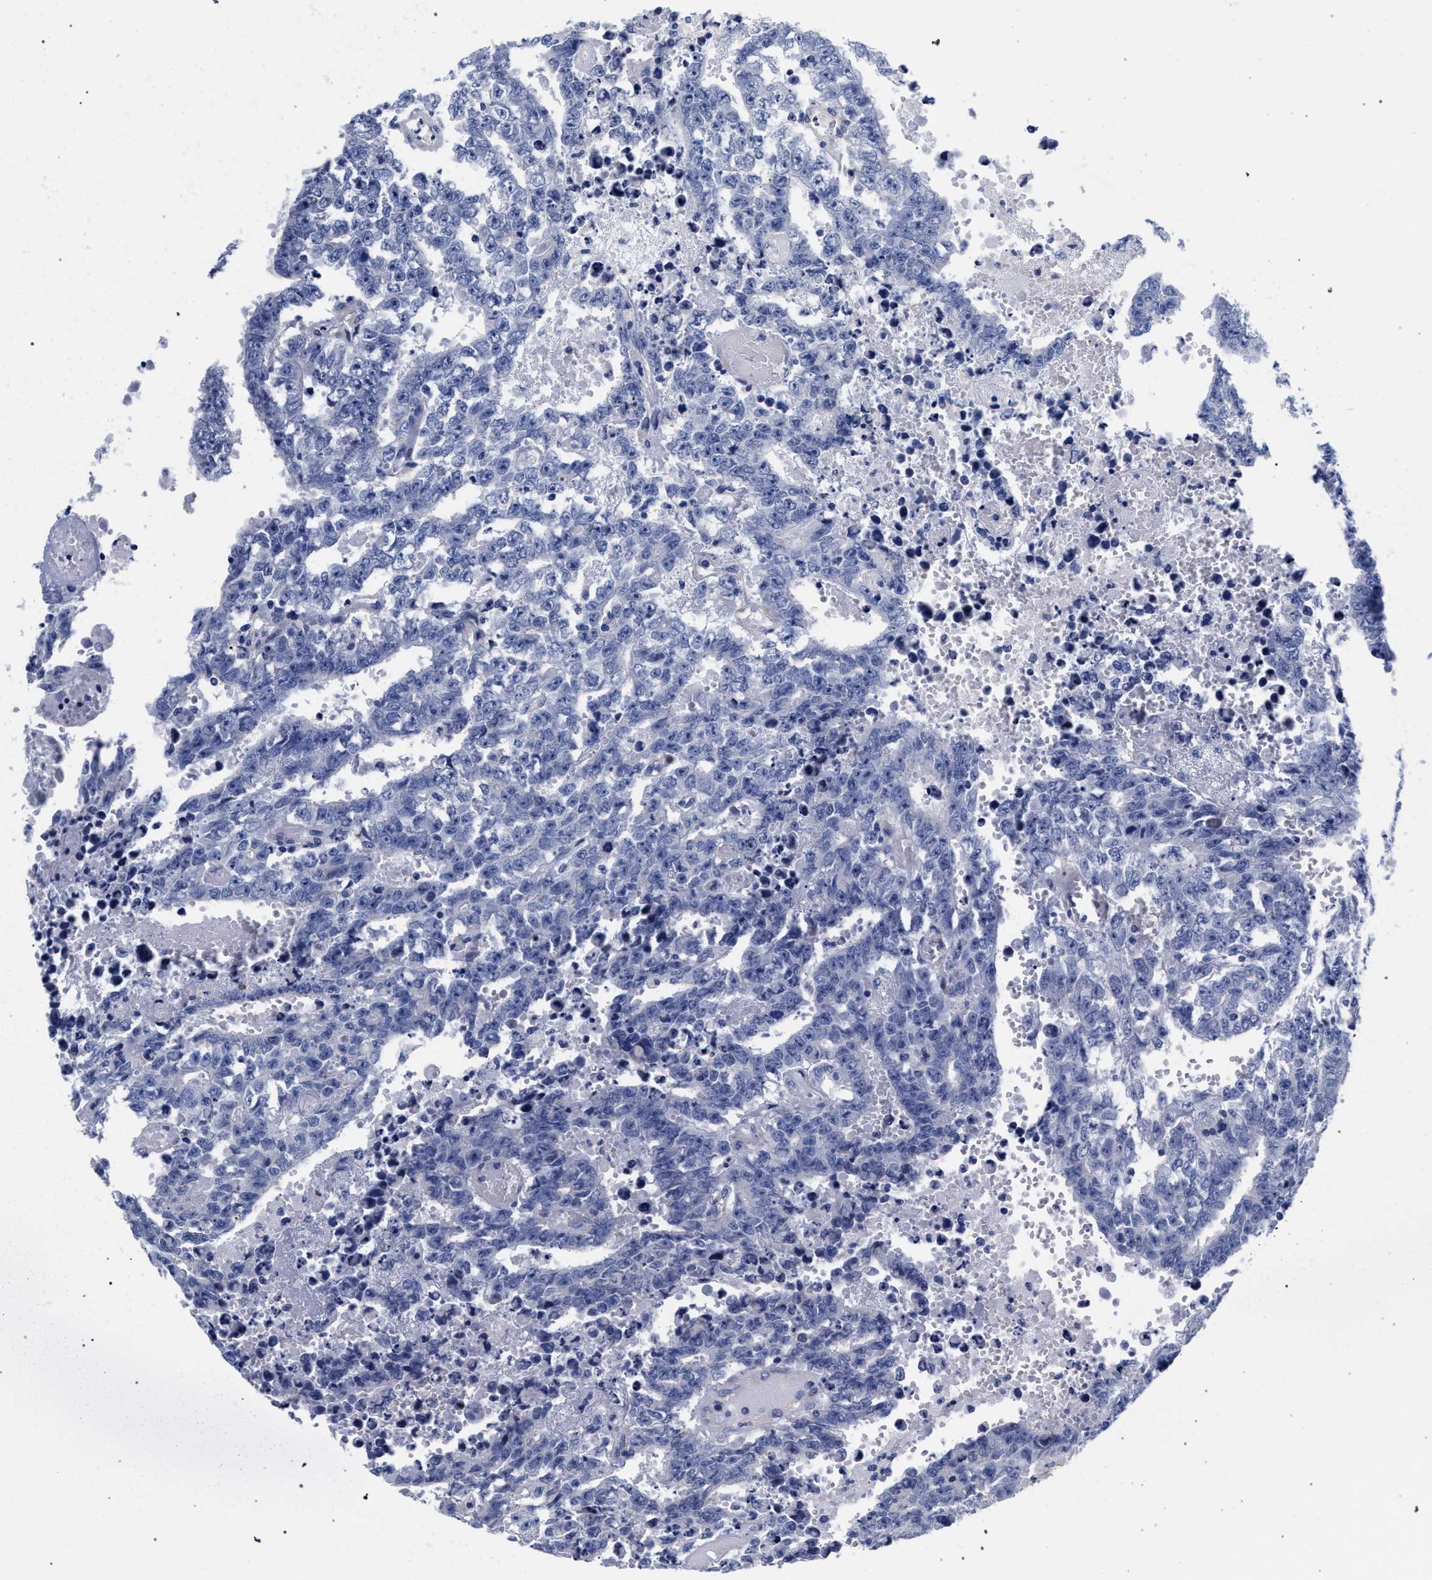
{"staining": {"intensity": "negative", "quantity": "none", "location": "none"}, "tissue": "testis cancer", "cell_type": "Tumor cells", "image_type": "cancer", "snomed": [{"axis": "morphology", "description": "Carcinoma, Embryonal, NOS"}, {"axis": "topography", "description": "Testis"}], "caption": "This image is of testis embryonal carcinoma stained with IHC to label a protein in brown with the nuclei are counter-stained blue. There is no expression in tumor cells.", "gene": "AKAP4", "patient": {"sex": "male", "age": 25}}